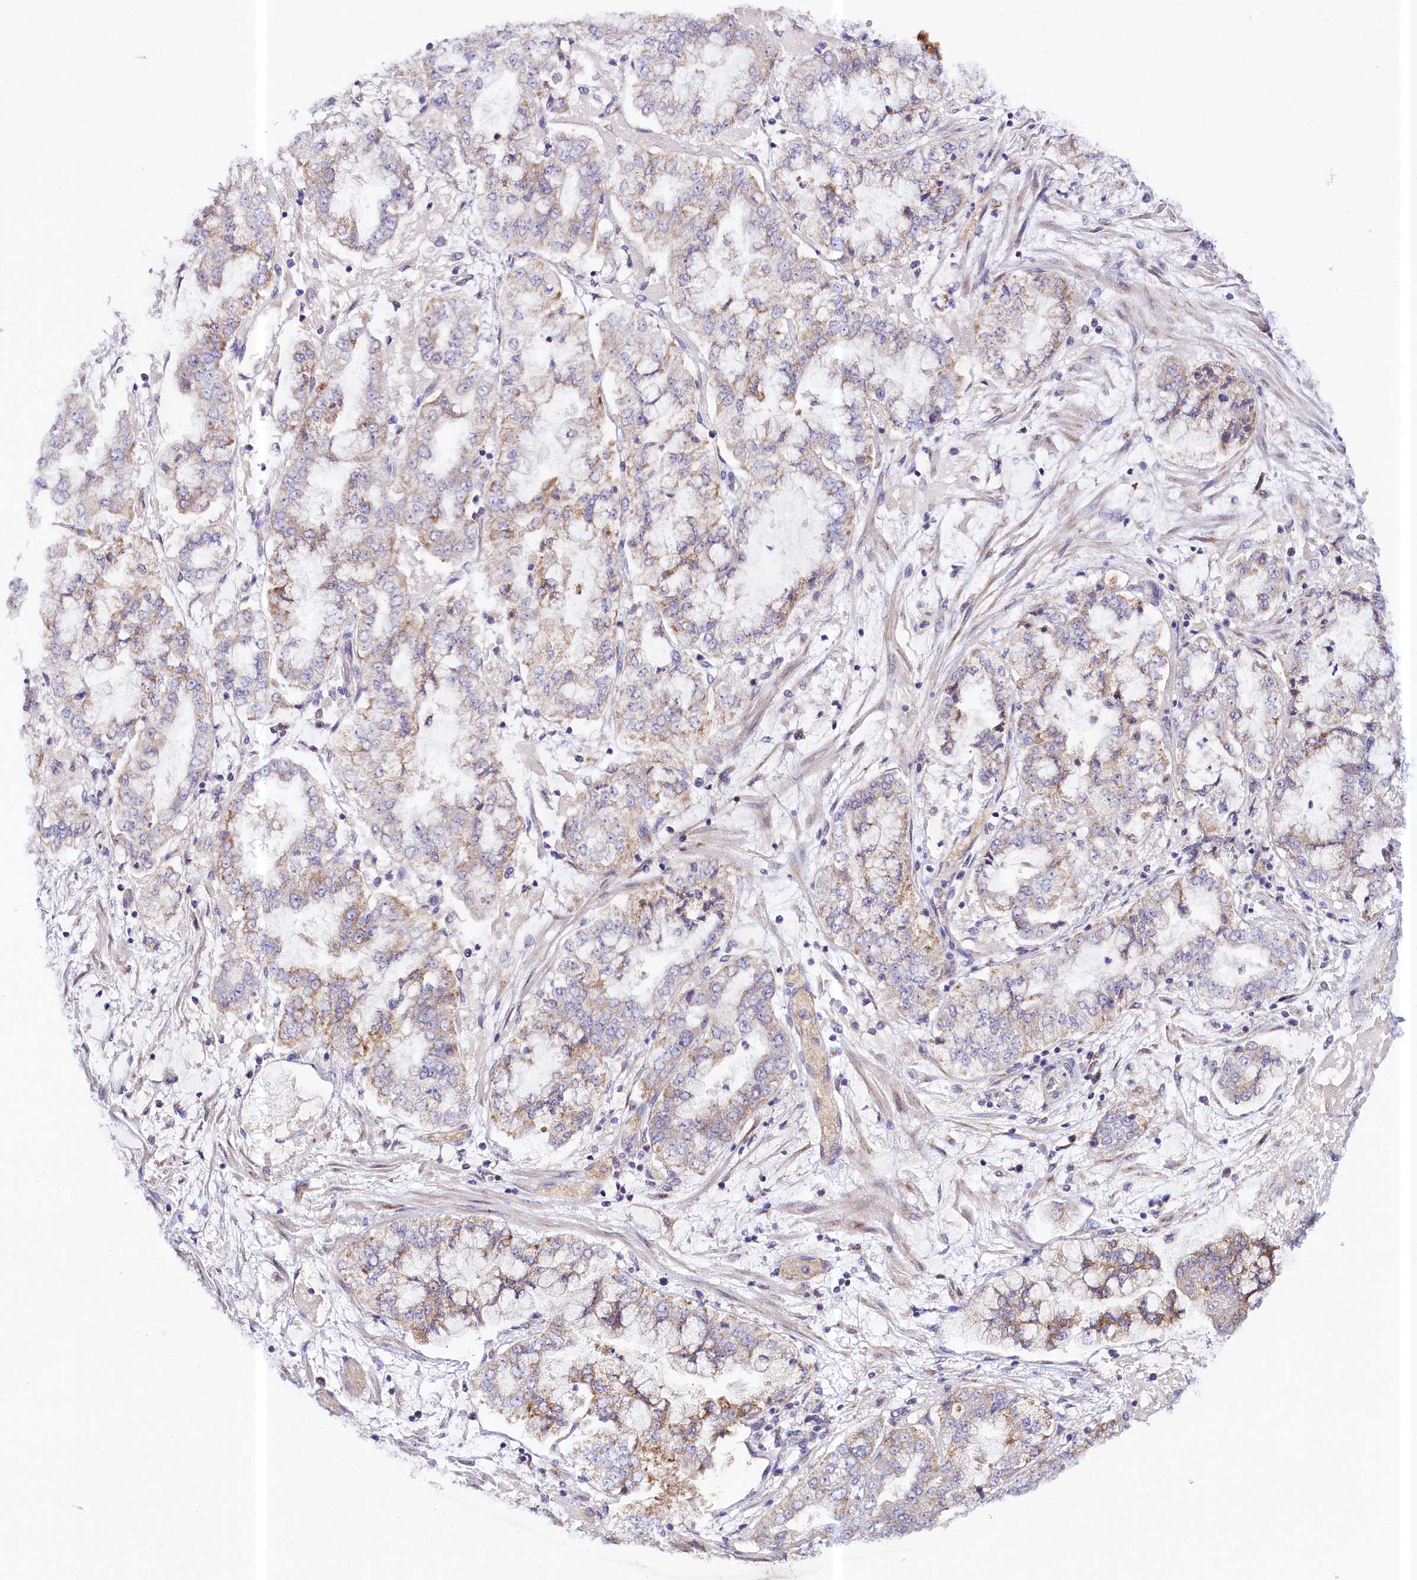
{"staining": {"intensity": "moderate", "quantity": ">75%", "location": "cytoplasmic/membranous"}, "tissue": "stomach cancer", "cell_type": "Tumor cells", "image_type": "cancer", "snomed": [{"axis": "morphology", "description": "Adenocarcinoma, NOS"}, {"axis": "topography", "description": "Stomach"}], "caption": "IHC of human stomach cancer exhibits medium levels of moderate cytoplasmic/membranous expression in approximately >75% of tumor cells. (Brightfield microscopy of DAB IHC at high magnification).", "gene": "CEP295", "patient": {"sex": "male", "age": 76}}